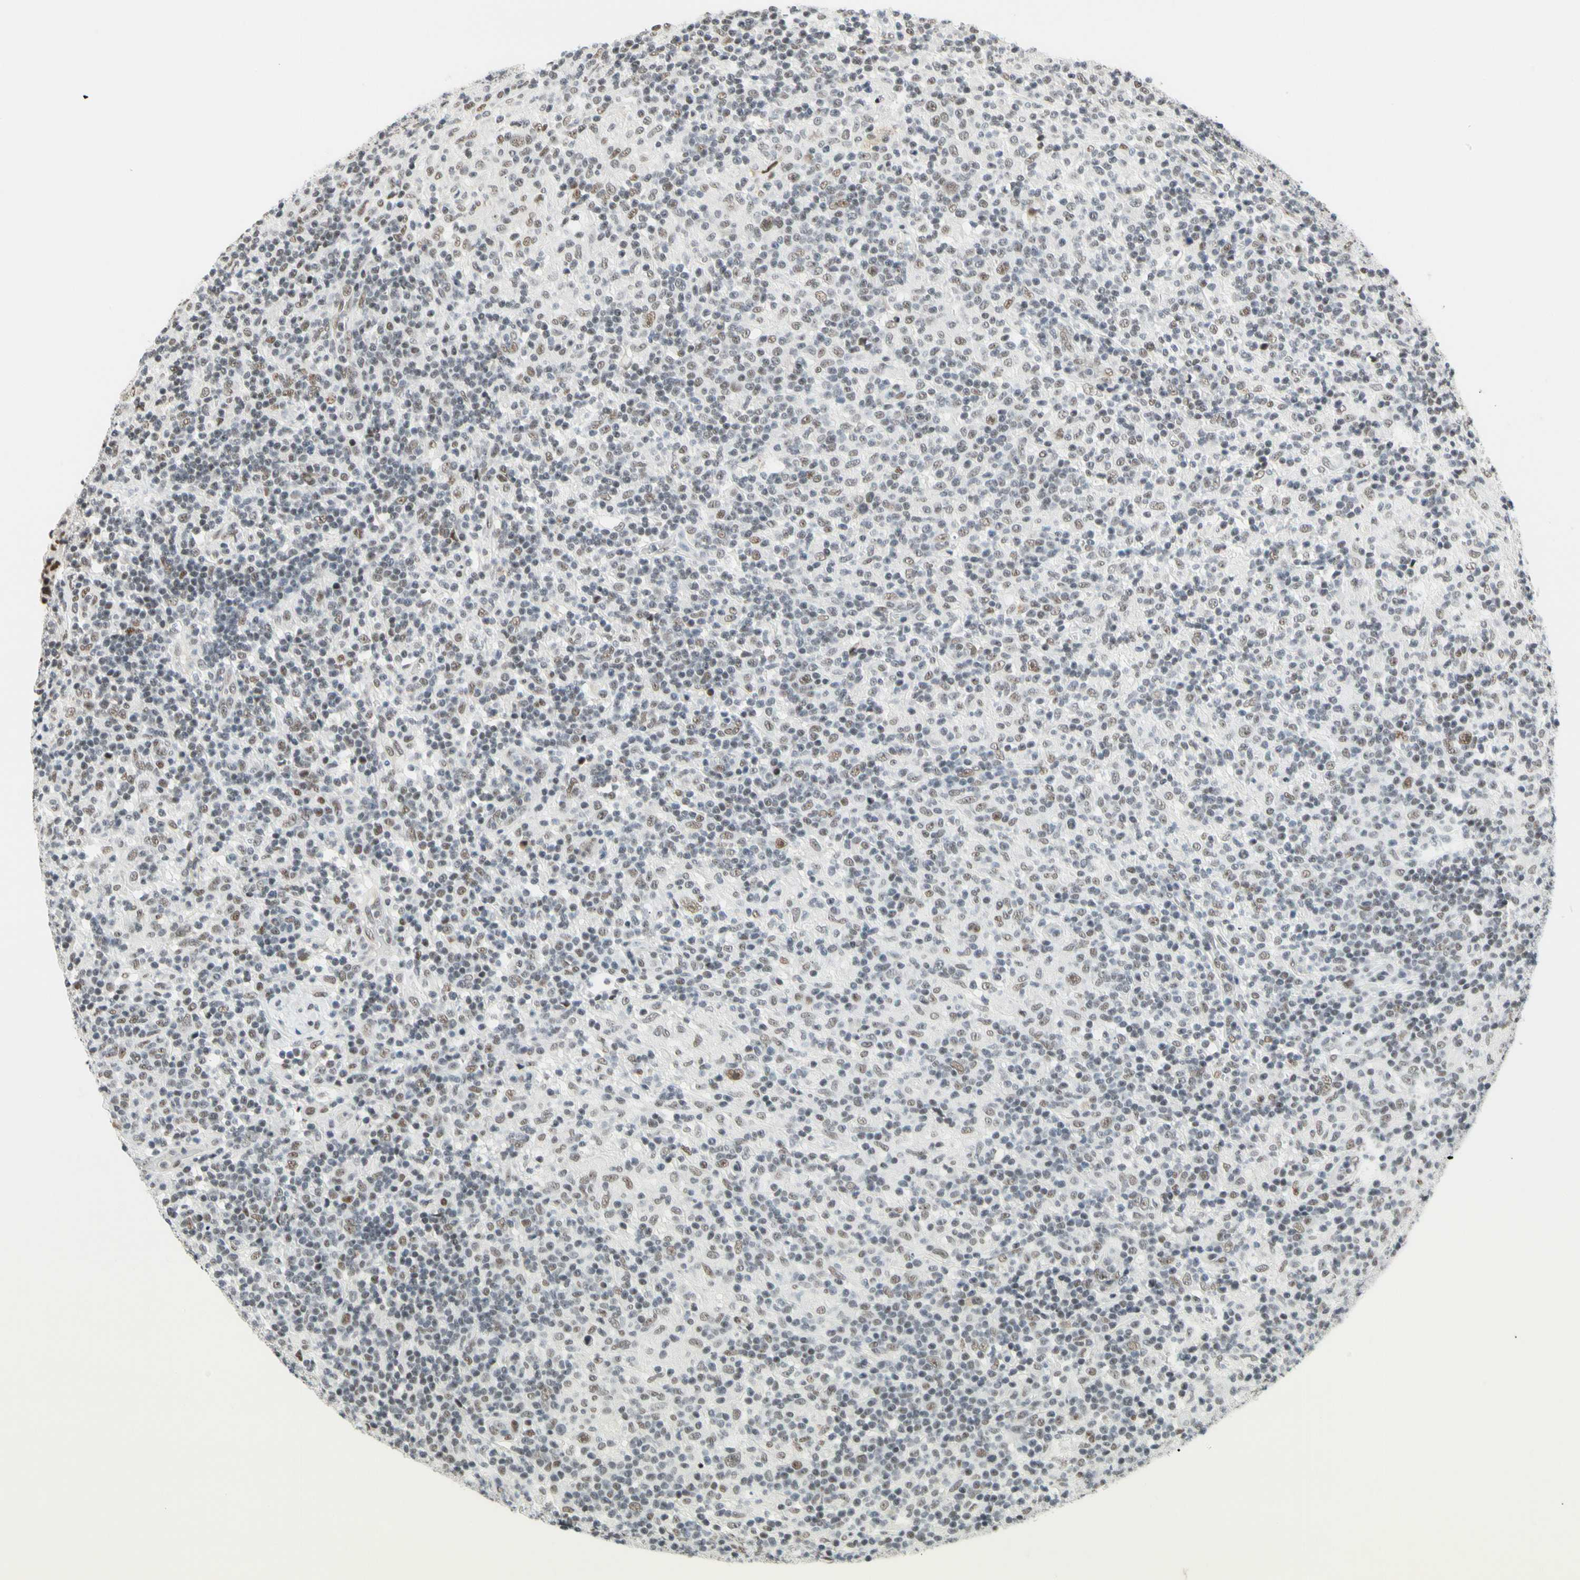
{"staining": {"intensity": "weak", "quantity": "25%-75%", "location": "nuclear"}, "tissue": "lymphoma", "cell_type": "Tumor cells", "image_type": "cancer", "snomed": [{"axis": "morphology", "description": "Hodgkin's disease, NOS"}, {"axis": "topography", "description": "Lymph node"}], "caption": "DAB immunohistochemical staining of Hodgkin's disease shows weak nuclear protein positivity in about 25%-75% of tumor cells.", "gene": "ZSCAN16", "patient": {"sex": "male", "age": 70}}